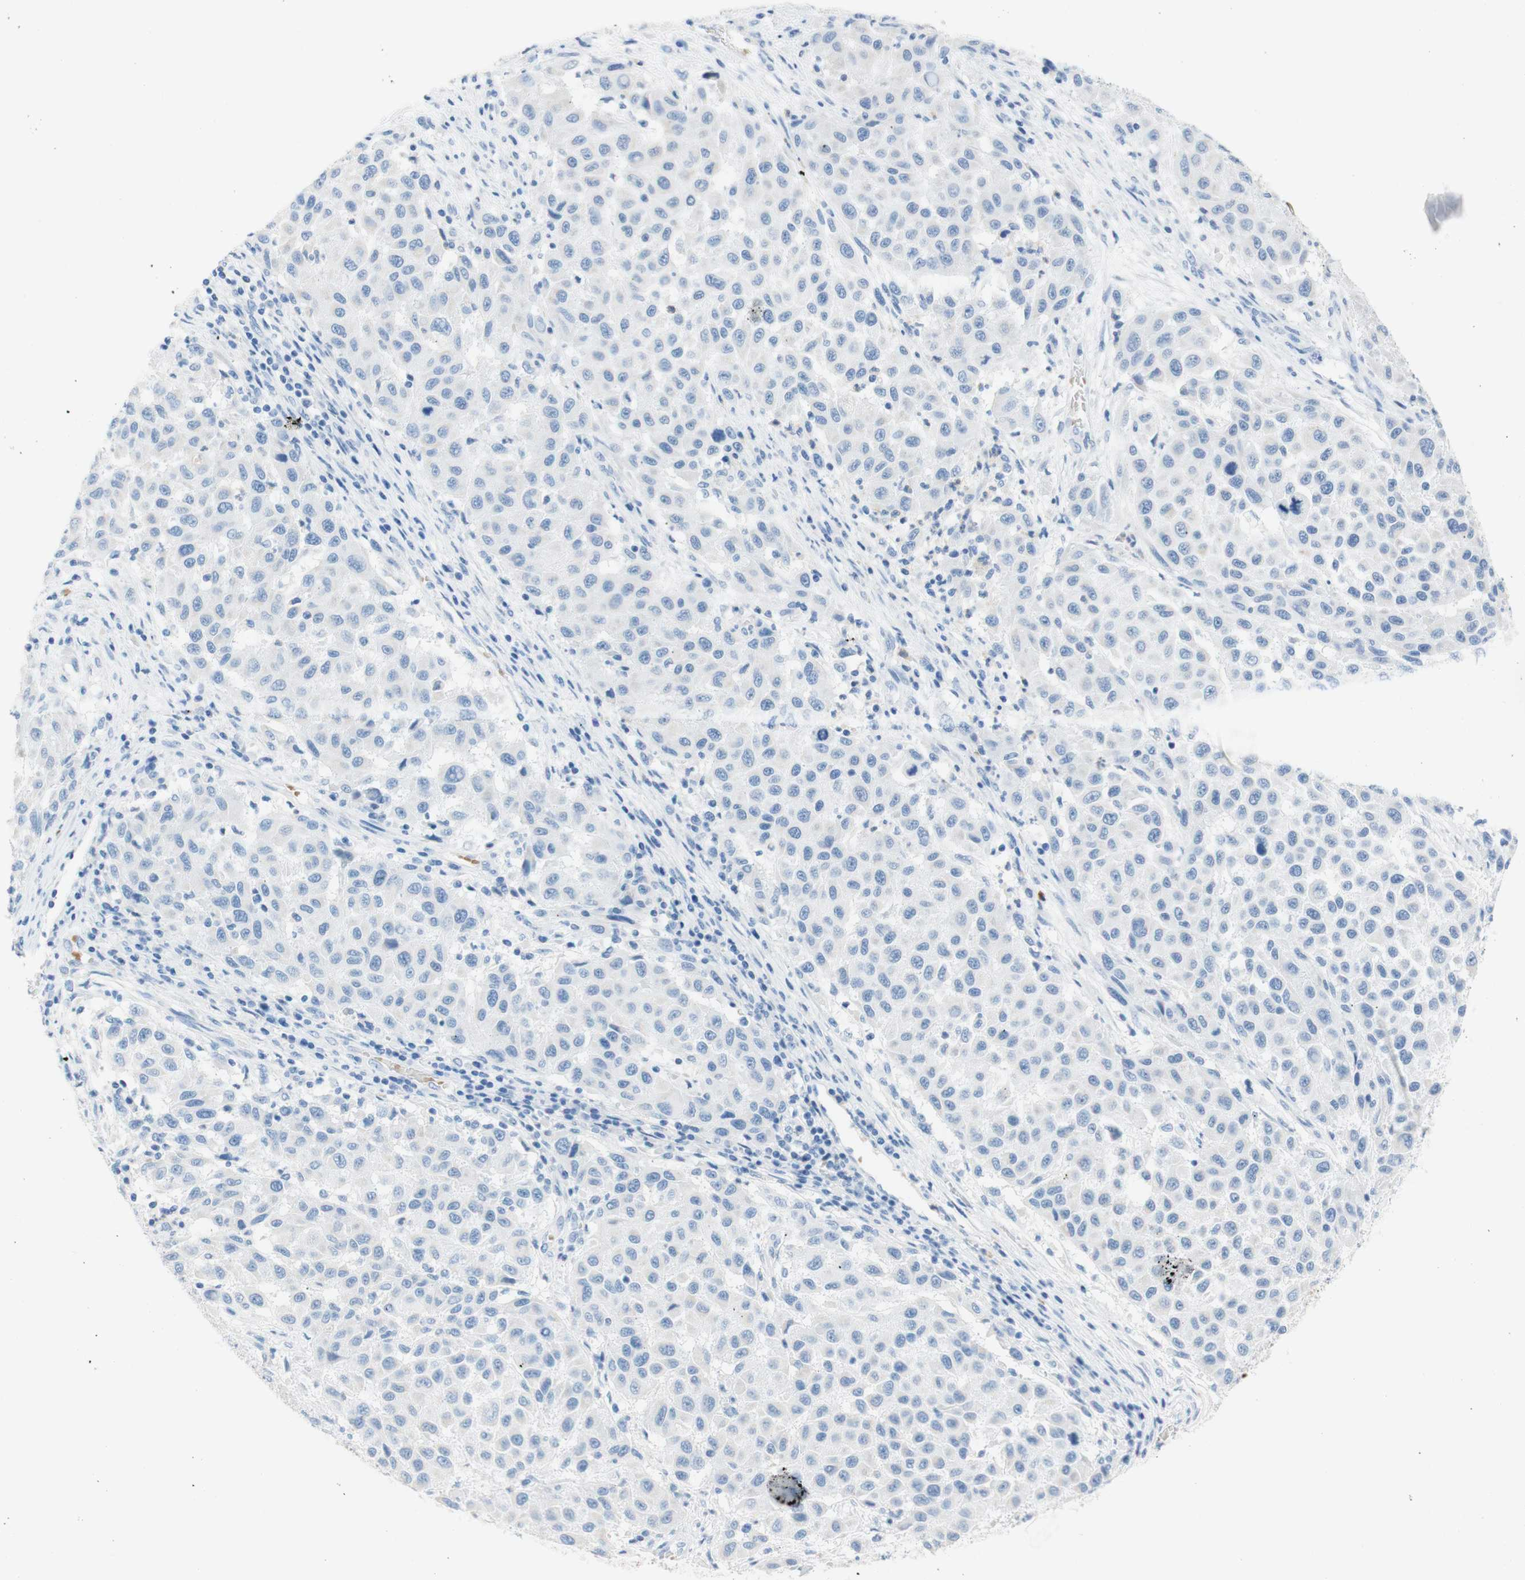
{"staining": {"intensity": "negative", "quantity": "none", "location": "none"}, "tissue": "melanoma", "cell_type": "Tumor cells", "image_type": "cancer", "snomed": [{"axis": "morphology", "description": "Malignant melanoma, Metastatic site"}, {"axis": "topography", "description": "Lymph node"}], "caption": "IHC photomicrograph of neoplastic tissue: human malignant melanoma (metastatic site) stained with DAB demonstrates no significant protein positivity in tumor cells.", "gene": "CEACAM1", "patient": {"sex": "male", "age": 61}}